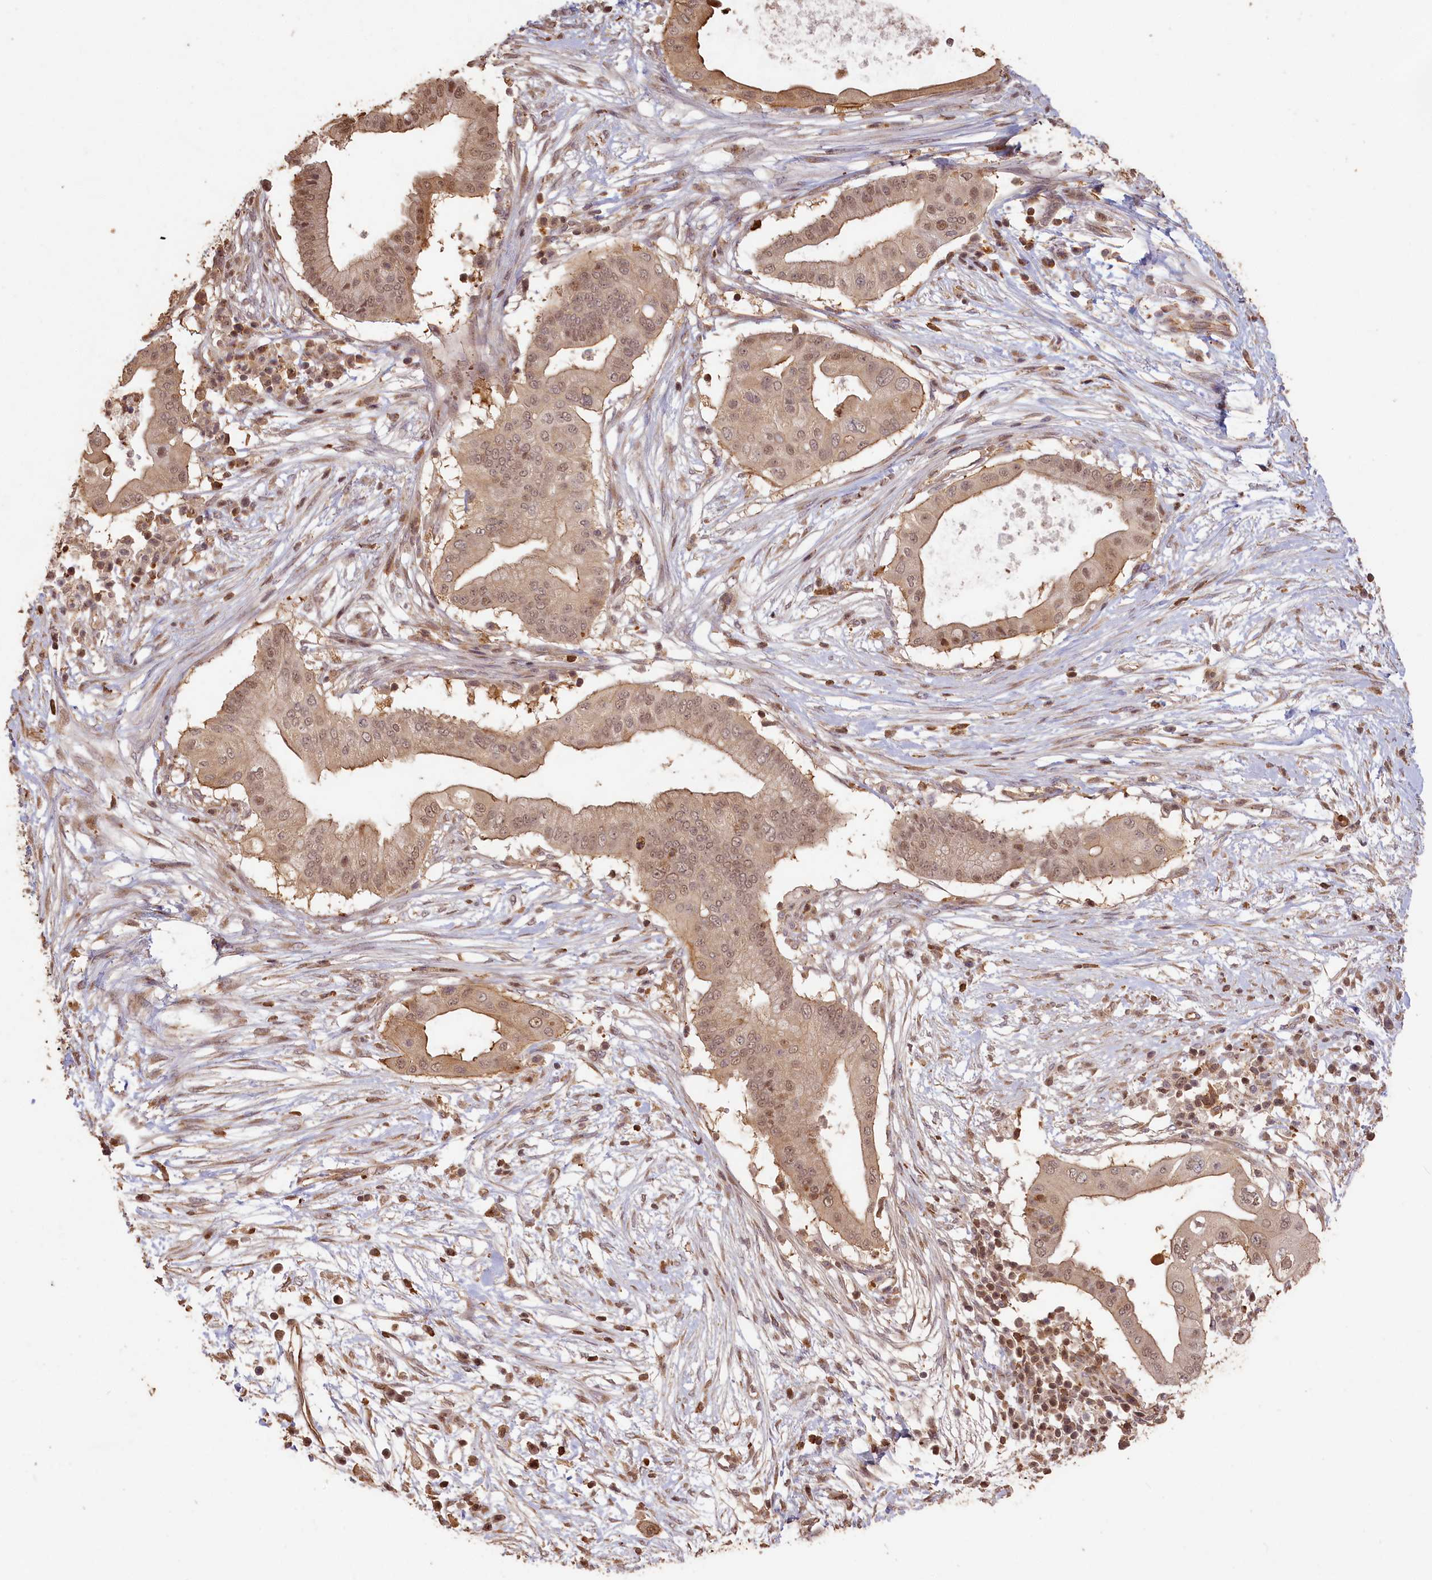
{"staining": {"intensity": "moderate", "quantity": ">75%", "location": "cytoplasmic/membranous,nuclear"}, "tissue": "pancreatic cancer", "cell_type": "Tumor cells", "image_type": "cancer", "snomed": [{"axis": "morphology", "description": "Adenocarcinoma, NOS"}, {"axis": "topography", "description": "Pancreas"}], "caption": "Pancreatic adenocarcinoma stained with a brown dye displays moderate cytoplasmic/membranous and nuclear positive expression in about >75% of tumor cells.", "gene": "MADD", "patient": {"sex": "male", "age": 68}}